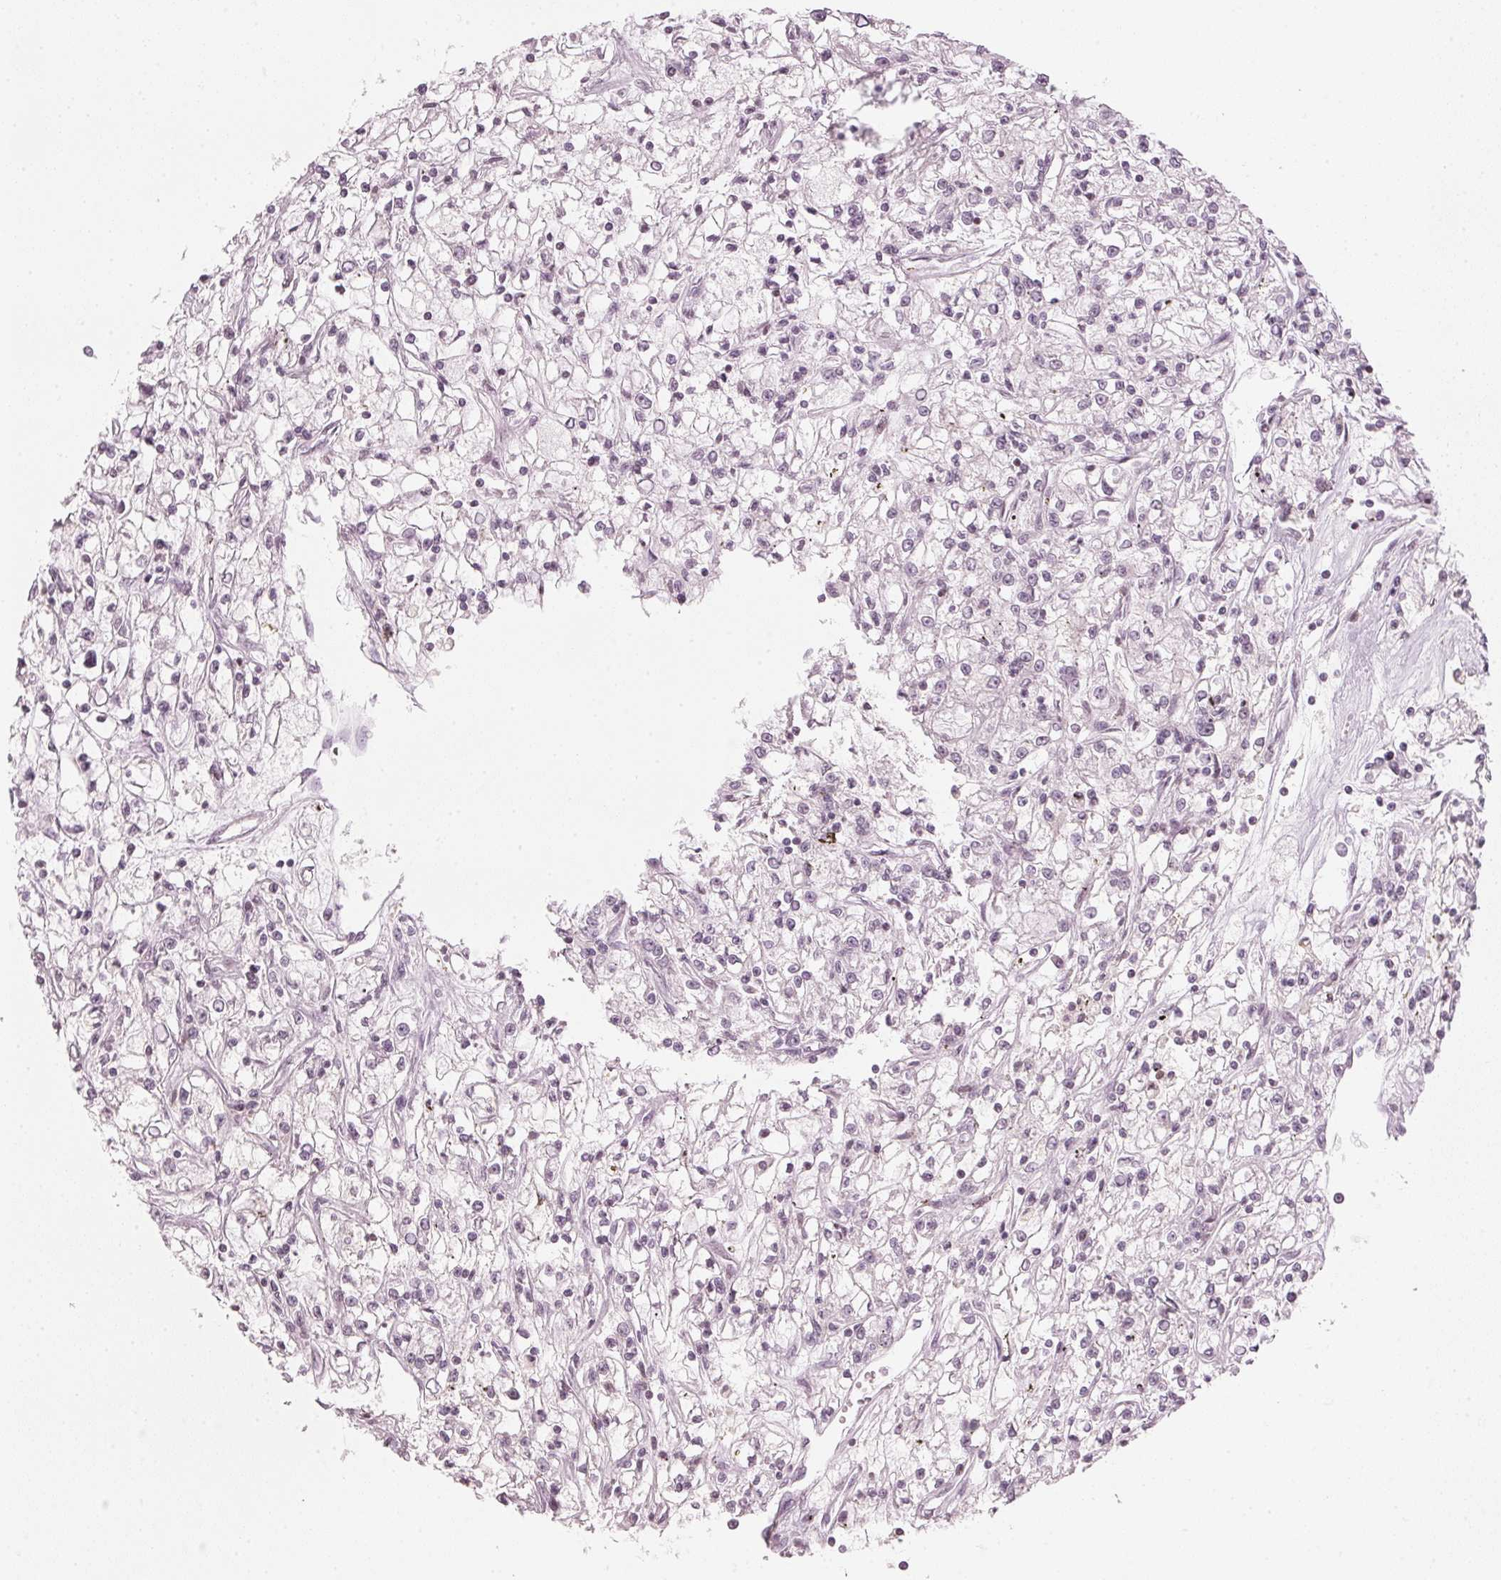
{"staining": {"intensity": "negative", "quantity": "none", "location": "none"}, "tissue": "renal cancer", "cell_type": "Tumor cells", "image_type": "cancer", "snomed": [{"axis": "morphology", "description": "Adenocarcinoma, NOS"}, {"axis": "topography", "description": "Kidney"}], "caption": "High power microscopy photomicrograph of an IHC photomicrograph of renal adenocarcinoma, revealing no significant staining in tumor cells.", "gene": "SFRP4", "patient": {"sex": "female", "age": 59}}